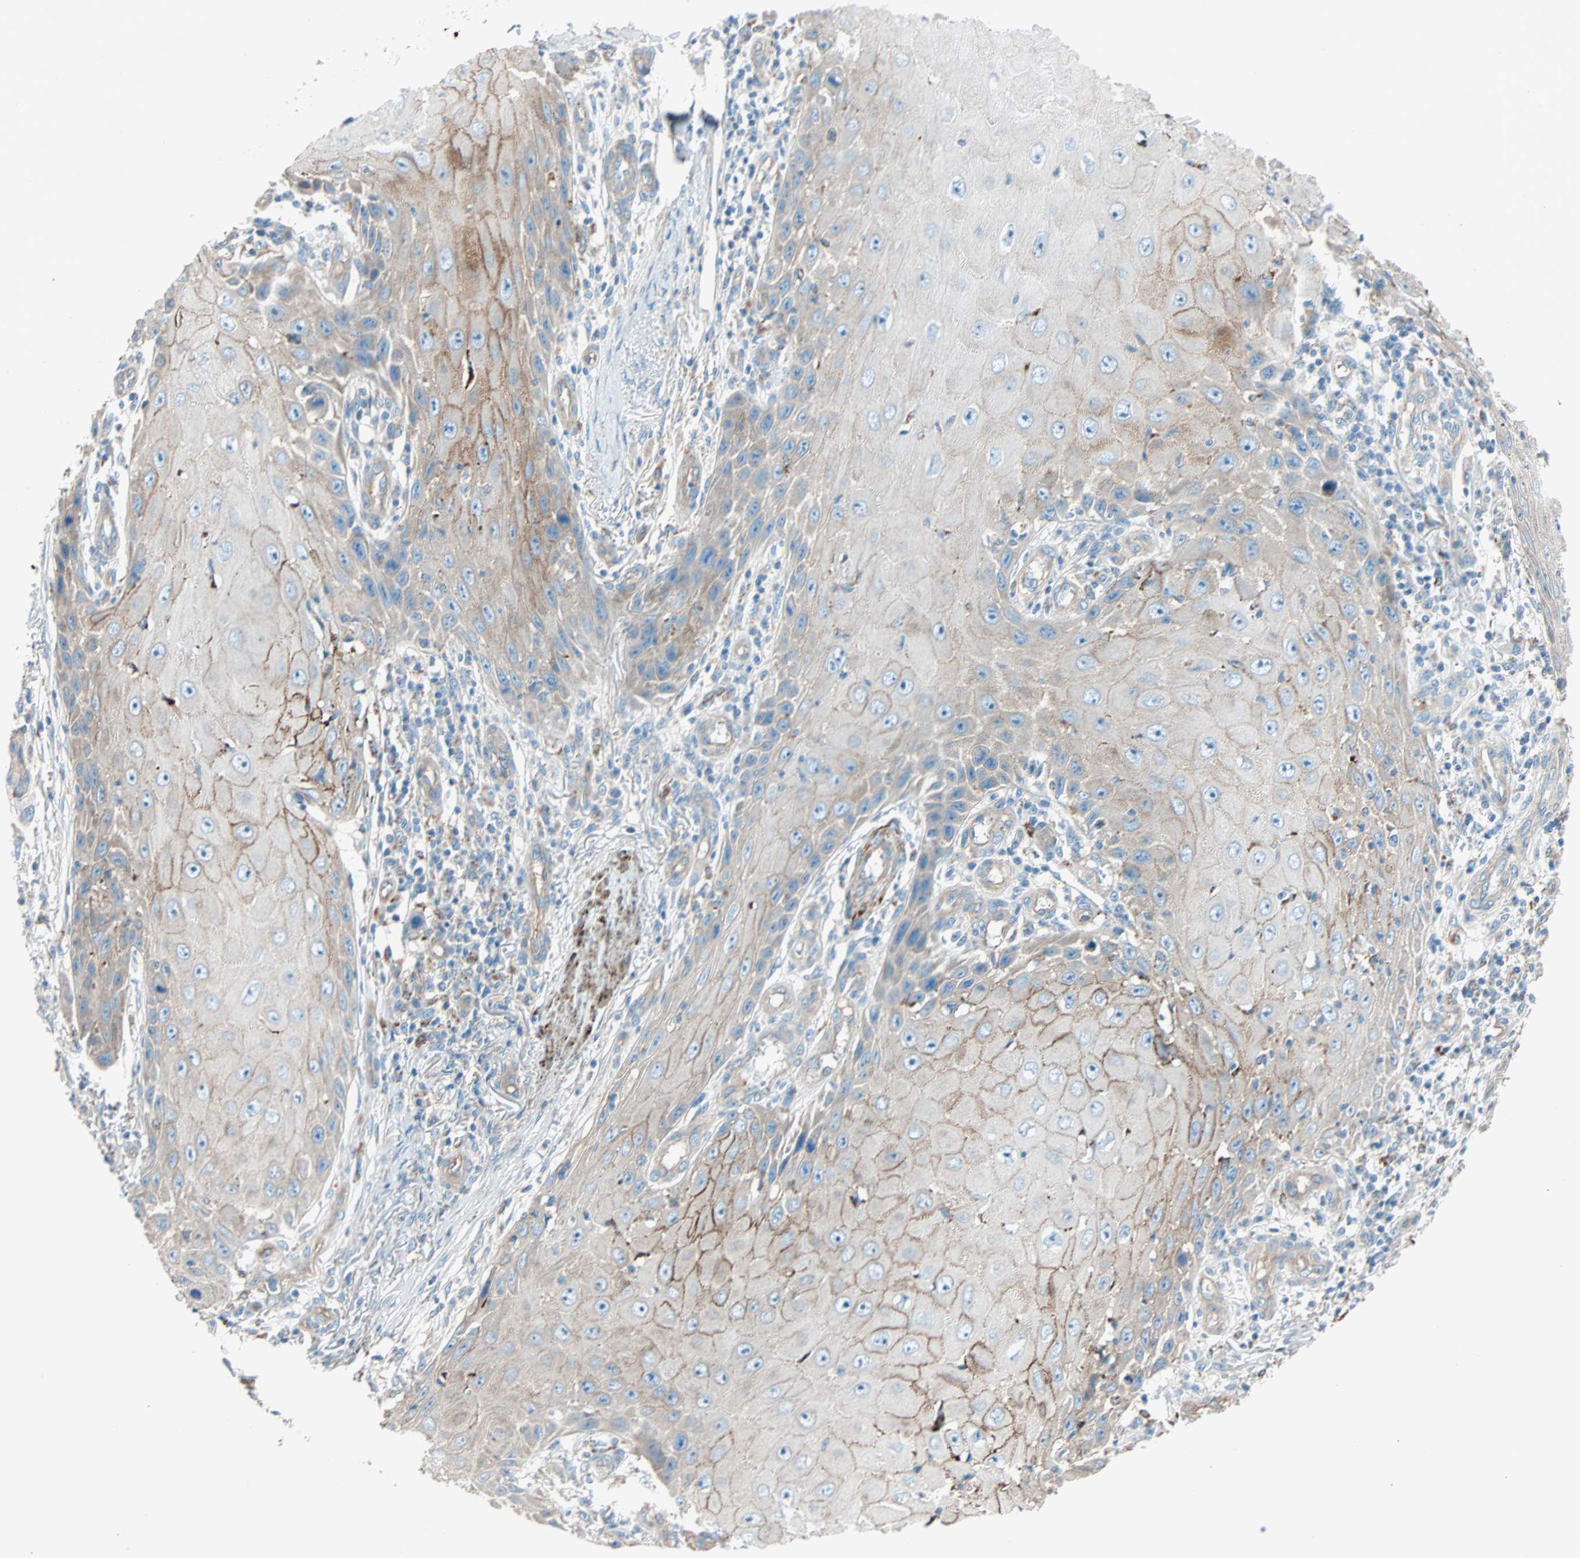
{"staining": {"intensity": "strong", "quantity": "25%-75%", "location": "cytoplasmic/membranous"}, "tissue": "skin cancer", "cell_type": "Tumor cells", "image_type": "cancer", "snomed": [{"axis": "morphology", "description": "Squamous cell carcinoma, NOS"}, {"axis": "topography", "description": "Skin"}], "caption": "Immunohistochemistry photomicrograph of human skin cancer stained for a protein (brown), which exhibits high levels of strong cytoplasmic/membranous expression in about 25%-75% of tumor cells.", "gene": "LY6G6F", "patient": {"sex": "female", "age": 73}}